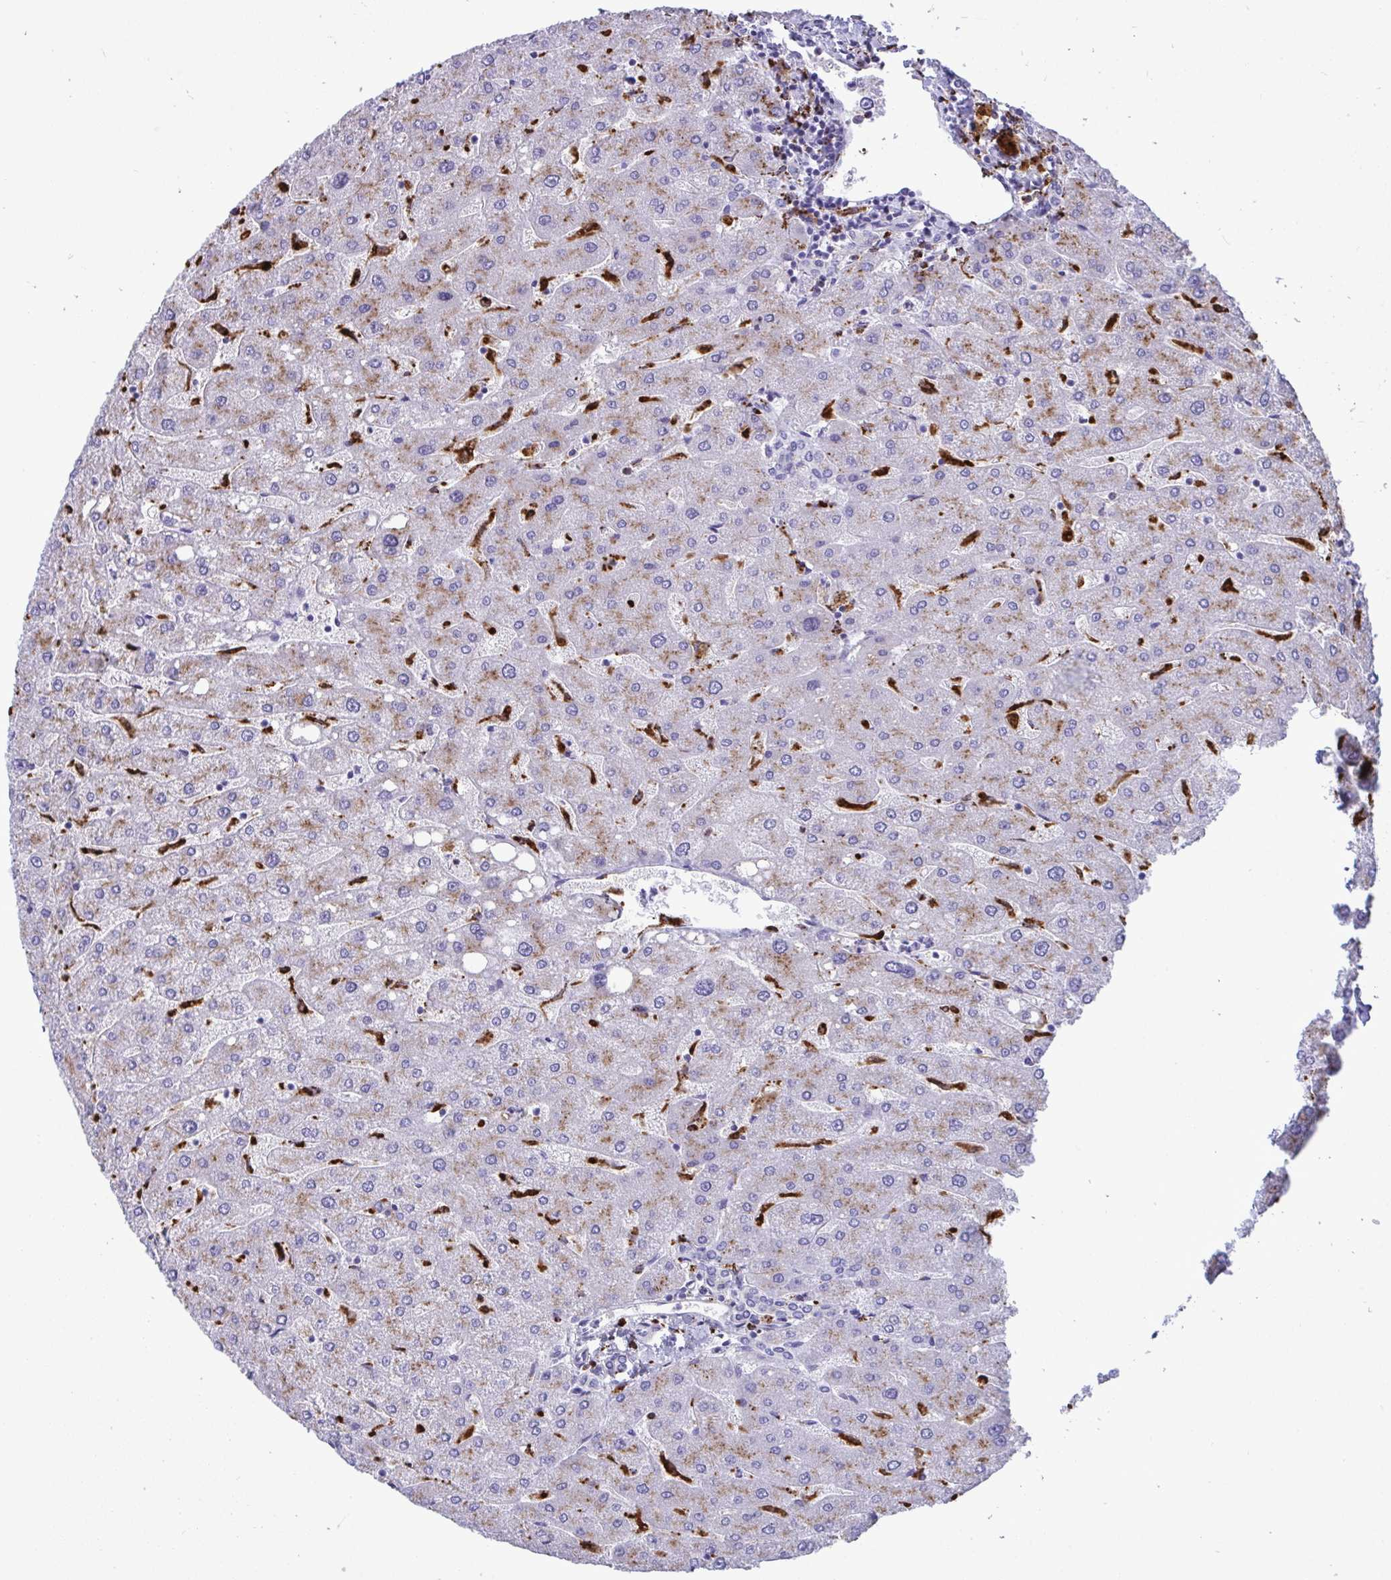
{"staining": {"intensity": "negative", "quantity": "none", "location": "none"}, "tissue": "liver", "cell_type": "Cholangiocytes", "image_type": "normal", "snomed": [{"axis": "morphology", "description": "Normal tissue, NOS"}, {"axis": "topography", "description": "Liver"}], "caption": "Cholangiocytes show no significant protein positivity in unremarkable liver. (DAB immunohistochemistry, high magnification).", "gene": "CPVL", "patient": {"sex": "male", "age": 67}}